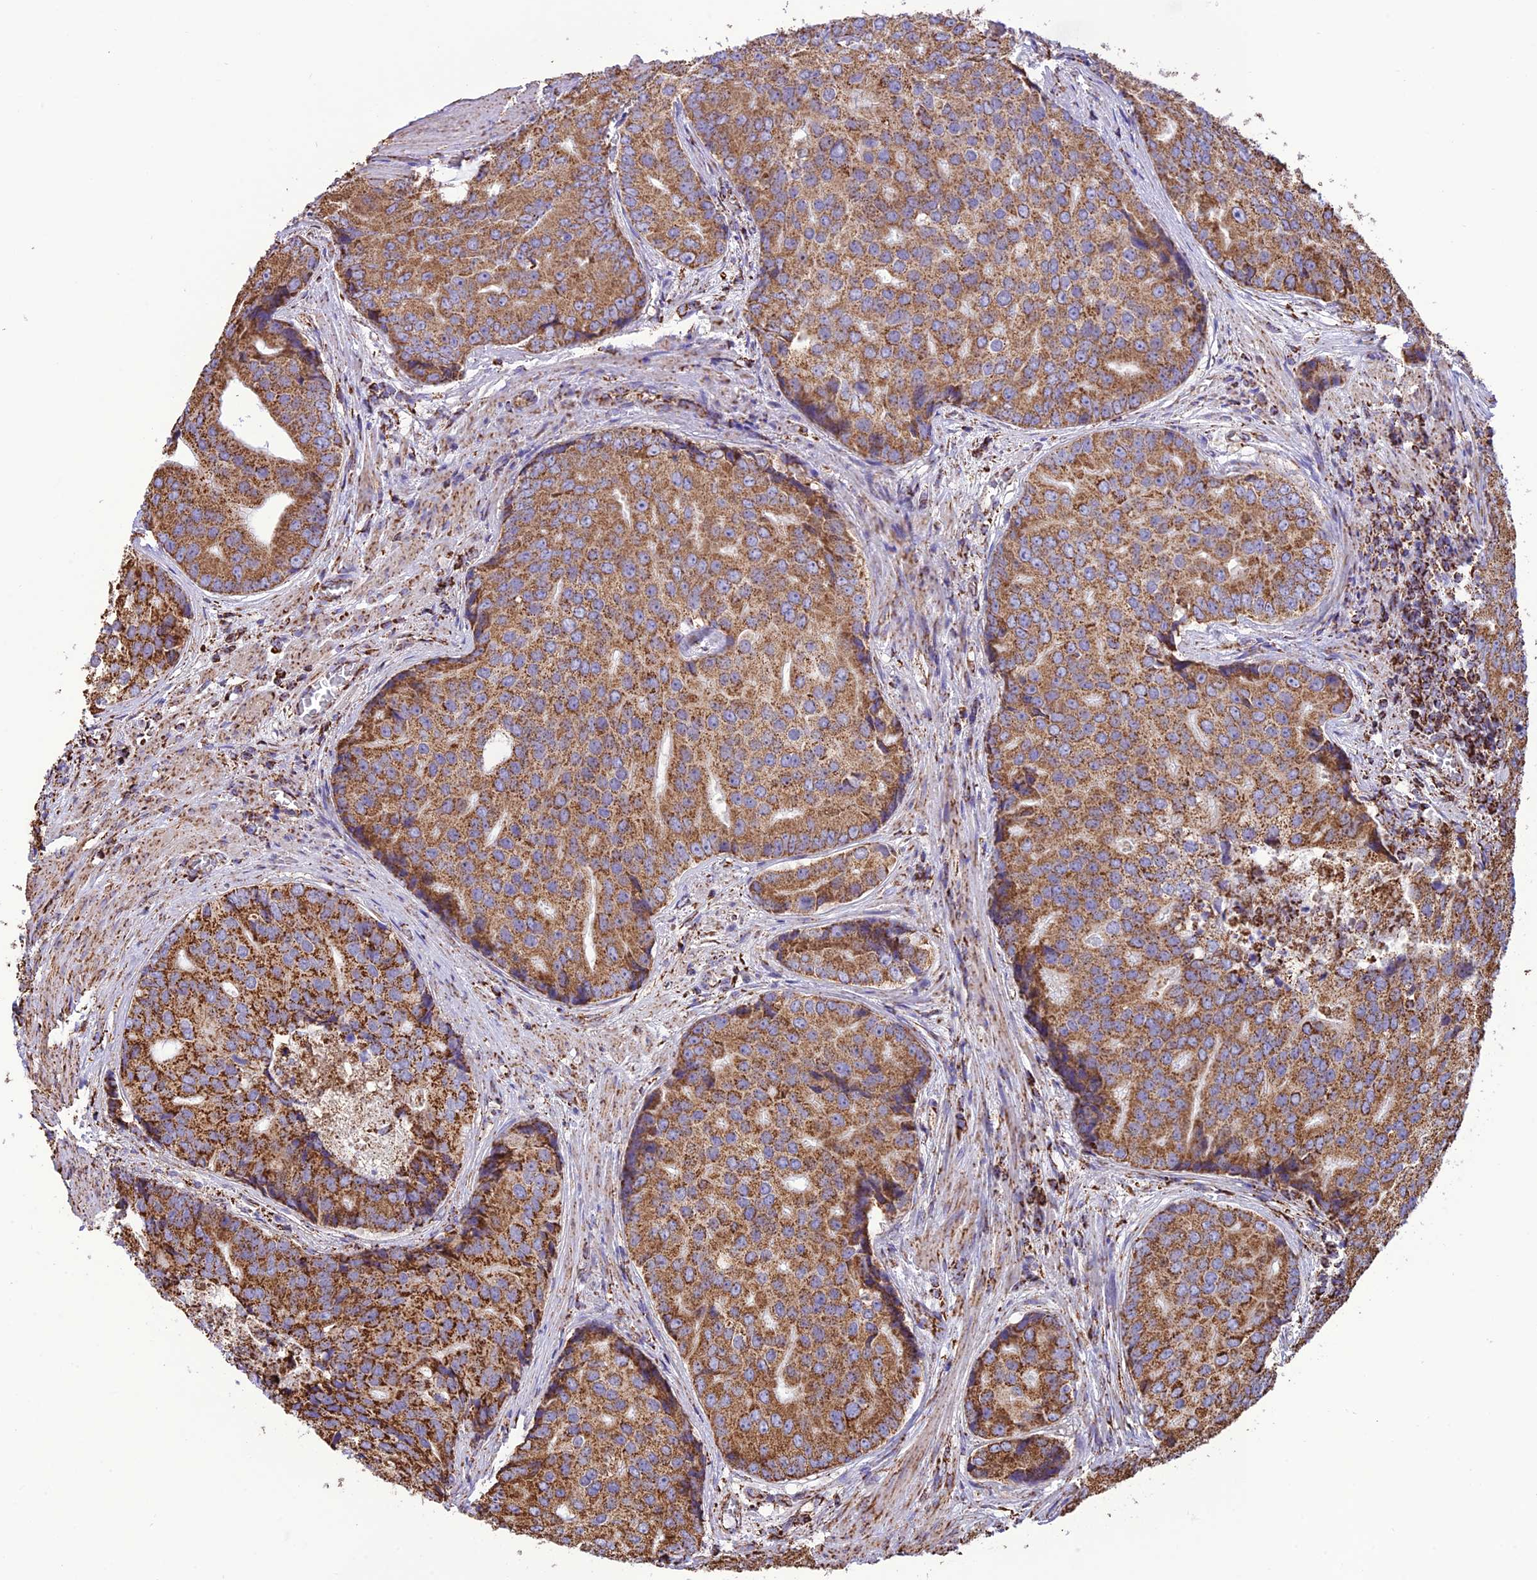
{"staining": {"intensity": "strong", "quantity": ">75%", "location": "cytoplasmic/membranous"}, "tissue": "prostate cancer", "cell_type": "Tumor cells", "image_type": "cancer", "snomed": [{"axis": "morphology", "description": "Adenocarcinoma, High grade"}, {"axis": "topography", "description": "Prostate"}], "caption": "A photomicrograph showing strong cytoplasmic/membranous staining in about >75% of tumor cells in prostate cancer (high-grade adenocarcinoma), as visualized by brown immunohistochemical staining.", "gene": "NDUFAF1", "patient": {"sex": "male", "age": 62}}